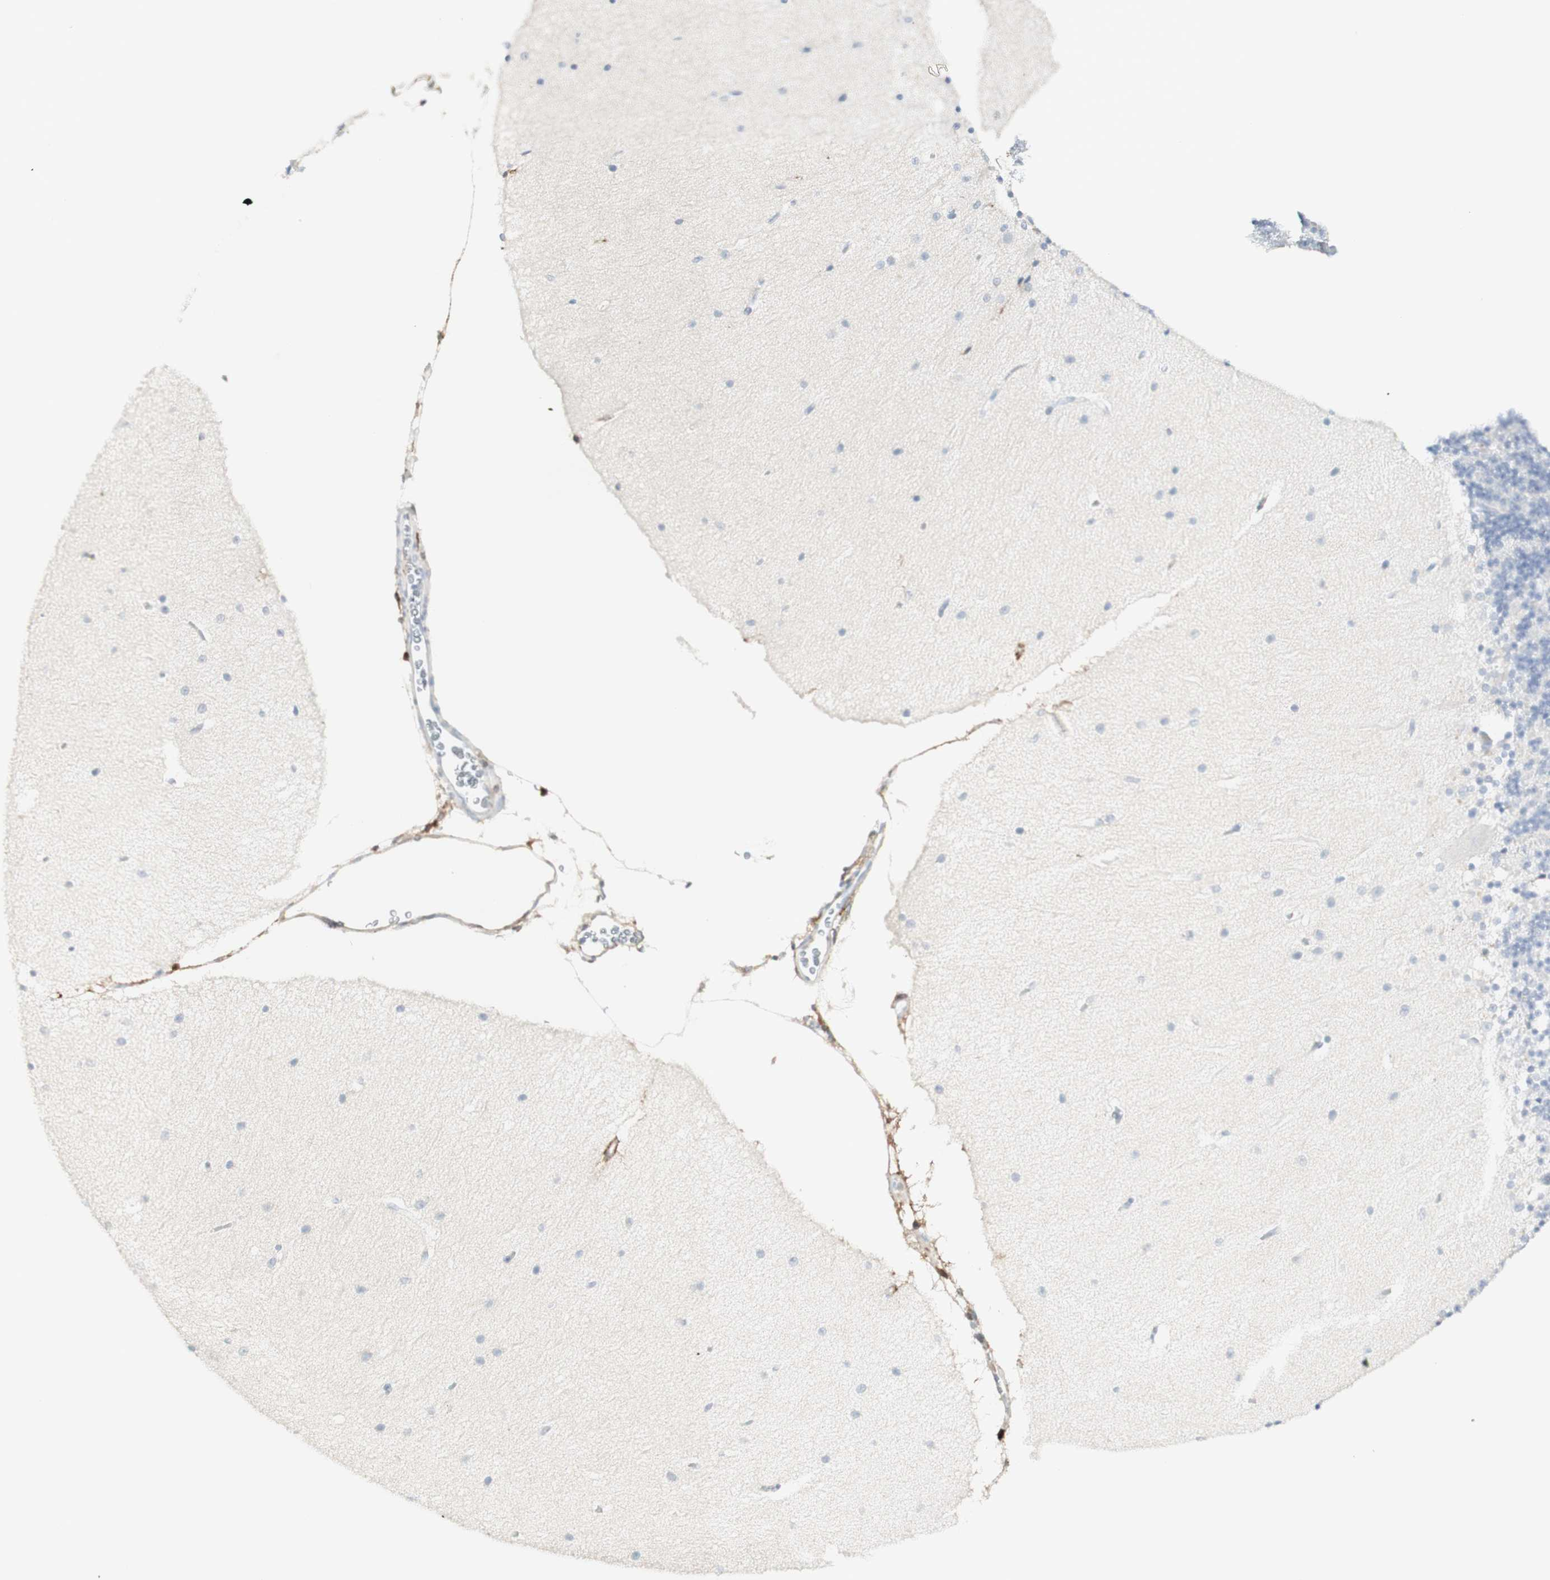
{"staining": {"intensity": "negative", "quantity": "none", "location": "none"}, "tissue": "cerebellum", "cell_type": "Cells in granular layer", "image_type": "normal", "snomed": [{"axis": "morphology", "description": "Normal tissue, NOS"}, {"axis": "topography", "description": "Cerebellum"}], "caption": "Immunohistochemistry histopathology image of unremarkable cerebellum: cerebellum stained with DAB exhibits no significant protein positivity in cells in granular layer.", "gene": "MDK", "patient": {"sex": "female", "age": 54}}